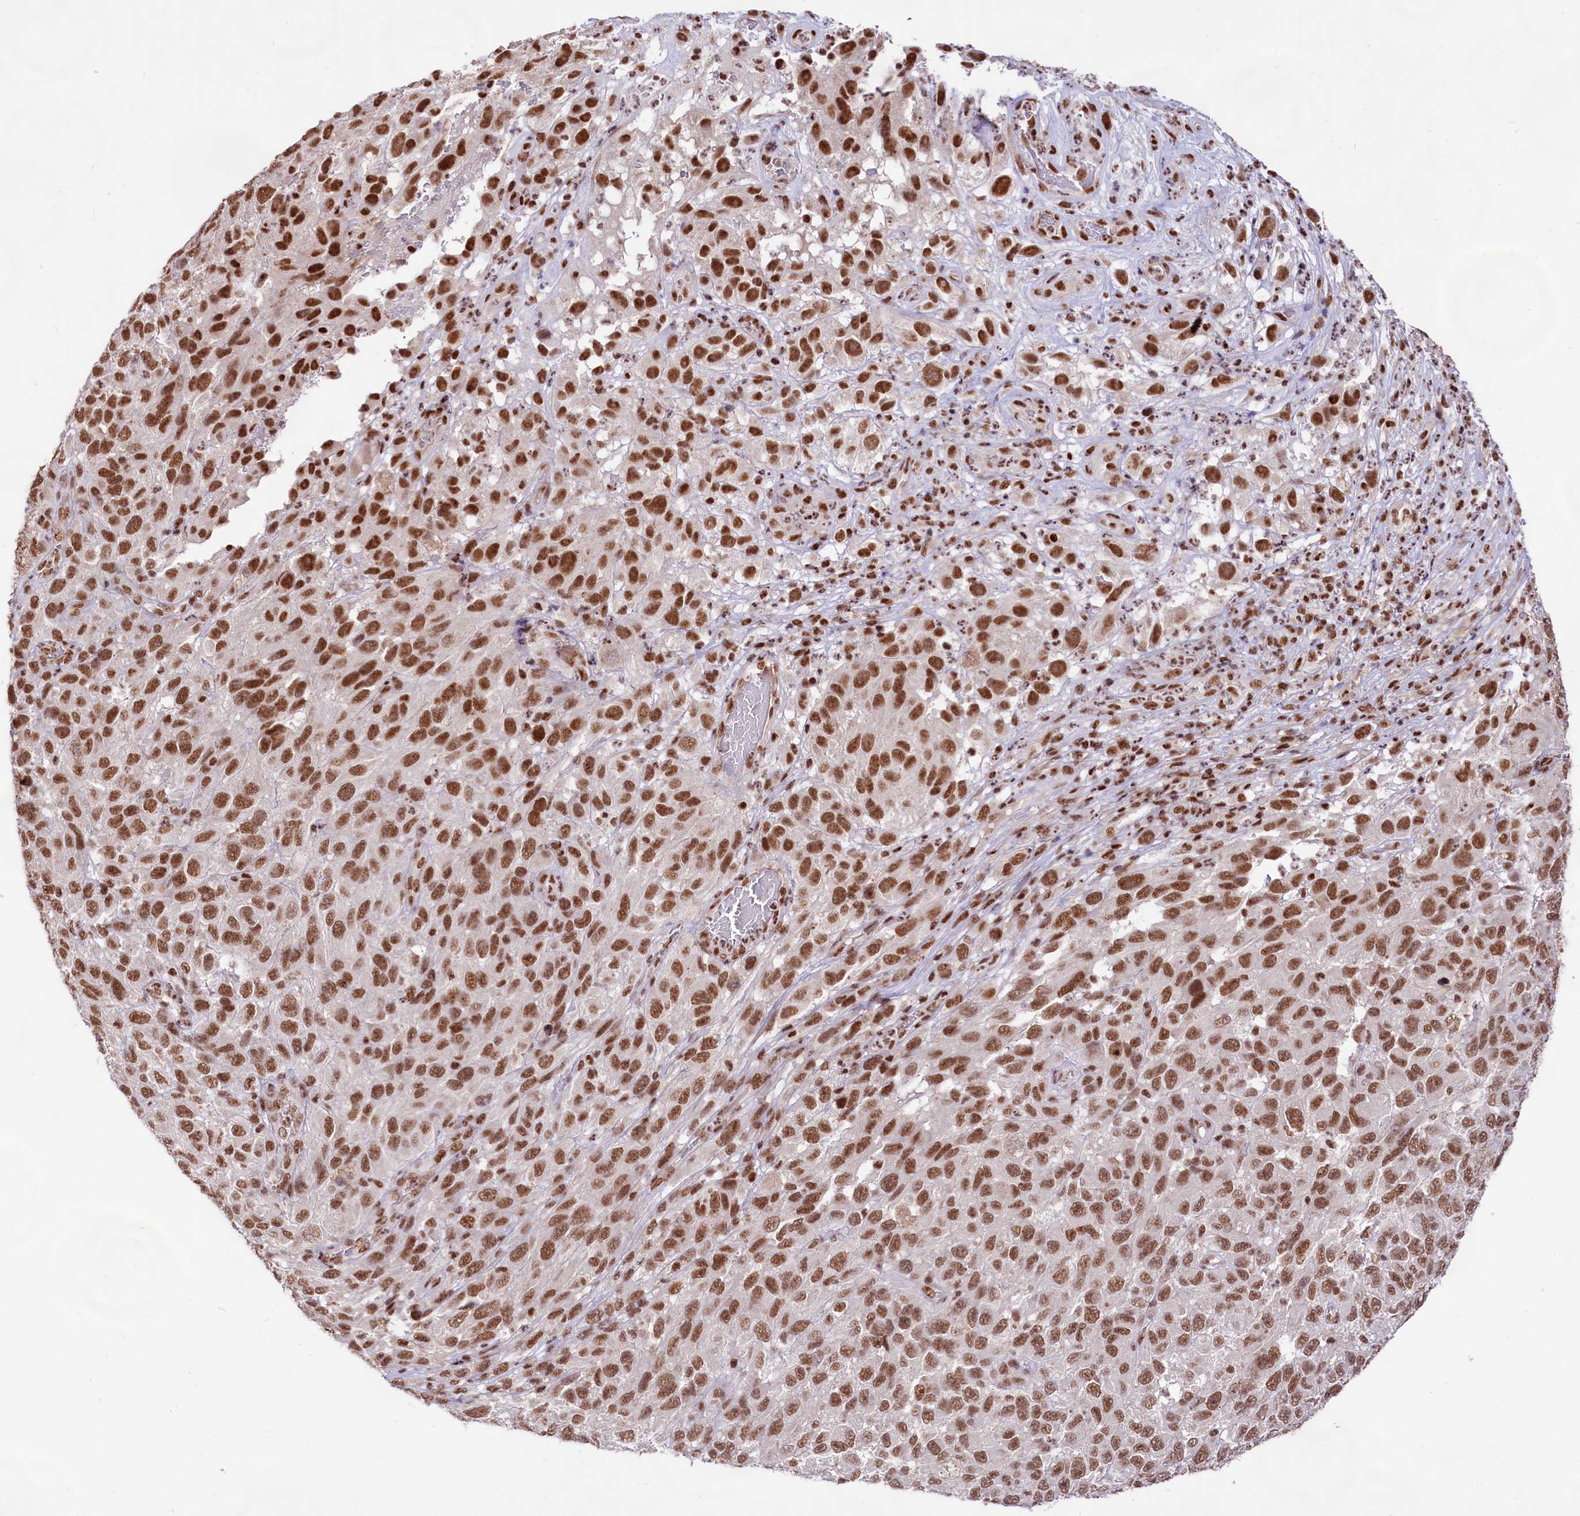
{"staining": {"intensity": "strong", "quantity": ">75%", "location": "nuclear"}, "tissue": "melanoma", "cell_type": "Tumor cells", "image_type": "cancer", "snomed": [{"axis": "morphology", "description": "Malignant melanoma, NOS"}, {"axis": "topography", "description": "Skin"}], "caption": "Immunohistochemical staining of human malignant melanoma shows high levels of strong nuclear expression in approximately >75% of tumor cells.", "gene": "HIRA", "patient": {"sex": "female", "age": 96}}